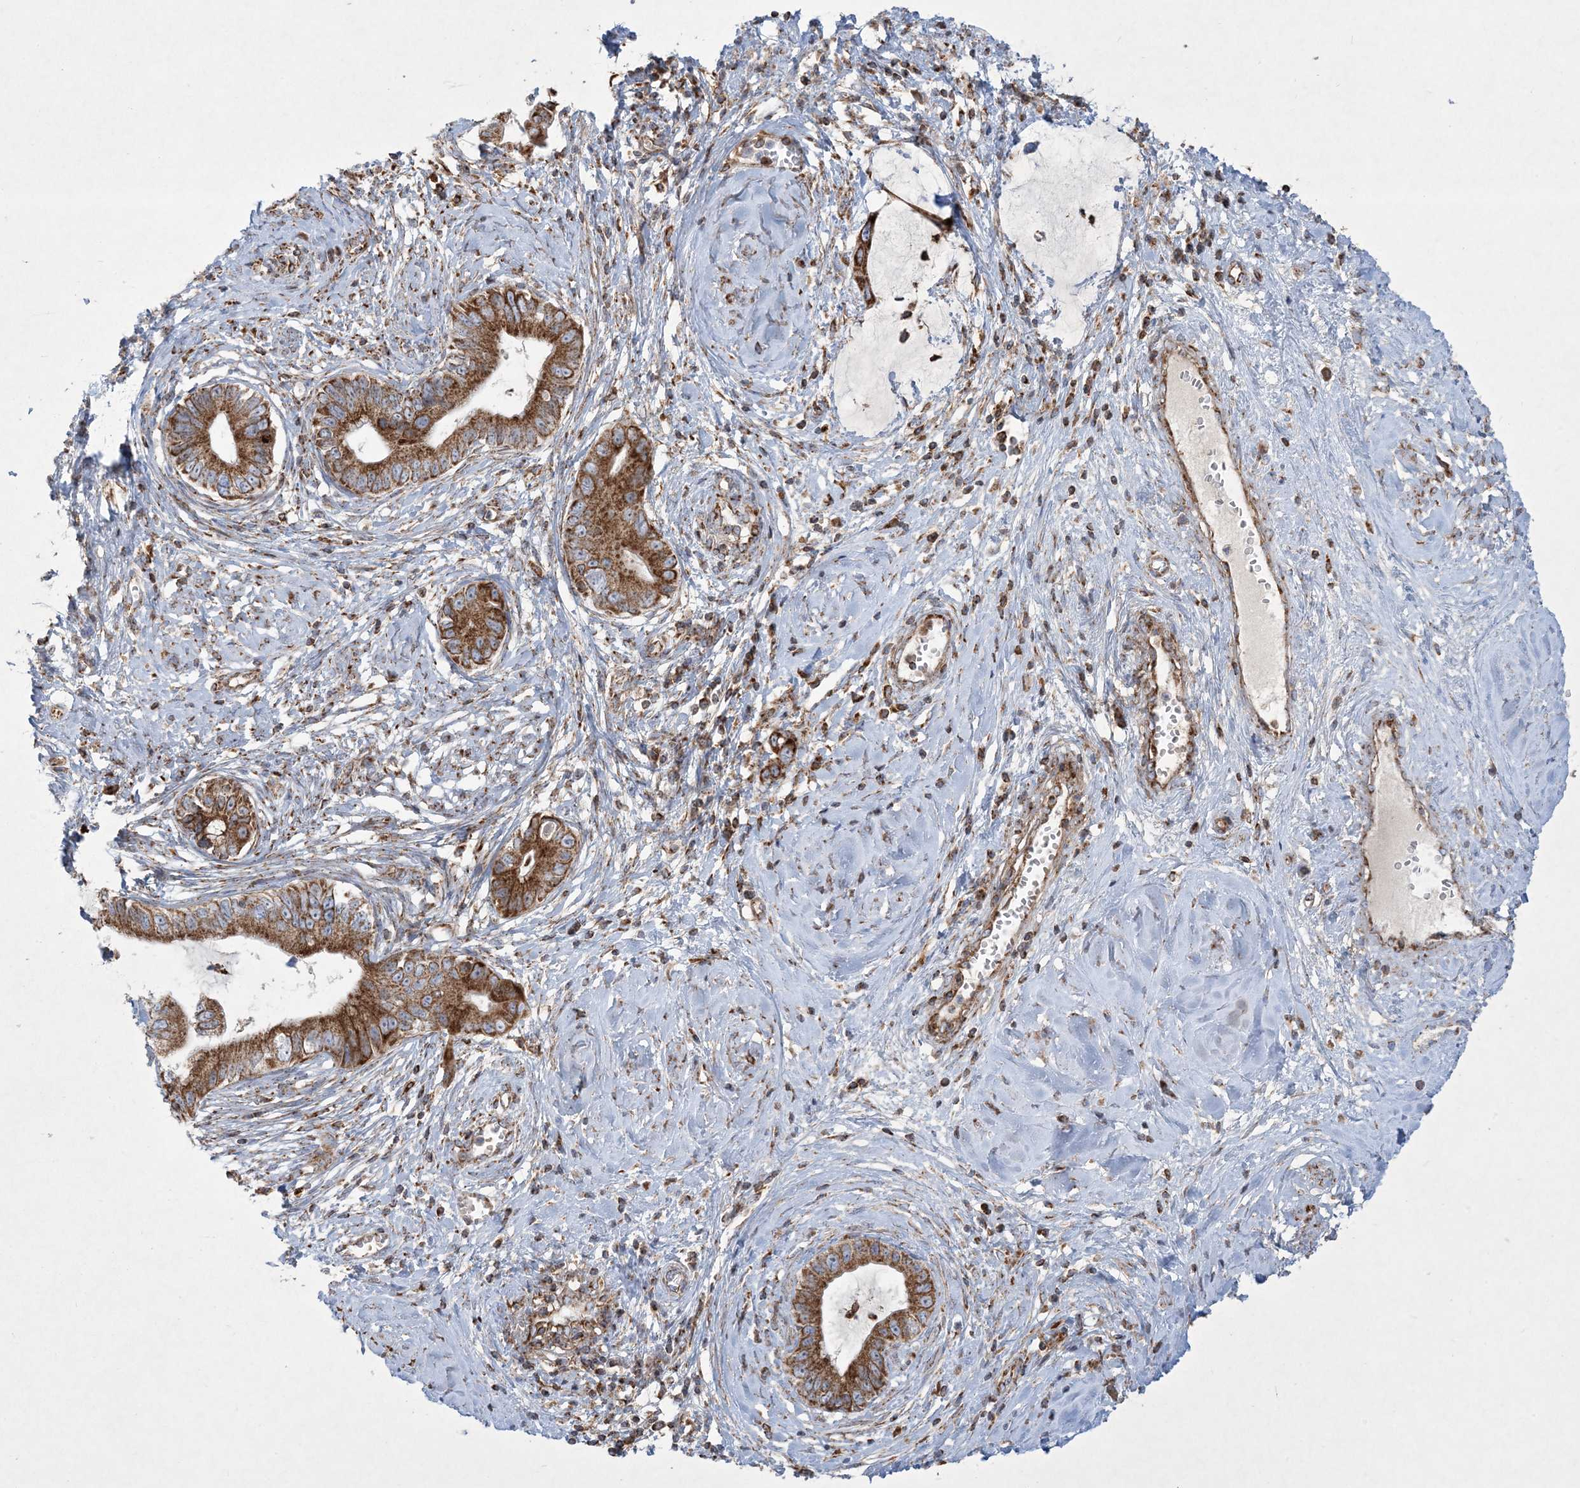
{"staining": {"intensity": "strong", "quantity": ">75%", "location": "cytoplasmic/membranous"}, "tissue": "cervical cancer", "cell_type": "Tumor cells", "image_type": "cancer", "snomed": [{"axis": "morphology", "description": "Adenocarcinoma, NOS"}, {"axis": "topography", "description": "Cervix"}], "caption": "Cervical adenocarcinoma stained with a brown dye shows strong cytoplasmic/membranous positive staining in approximately >75% of tumor cells.", "gene": "BEND4", "patient": {"sex": "female", "age": 44}}